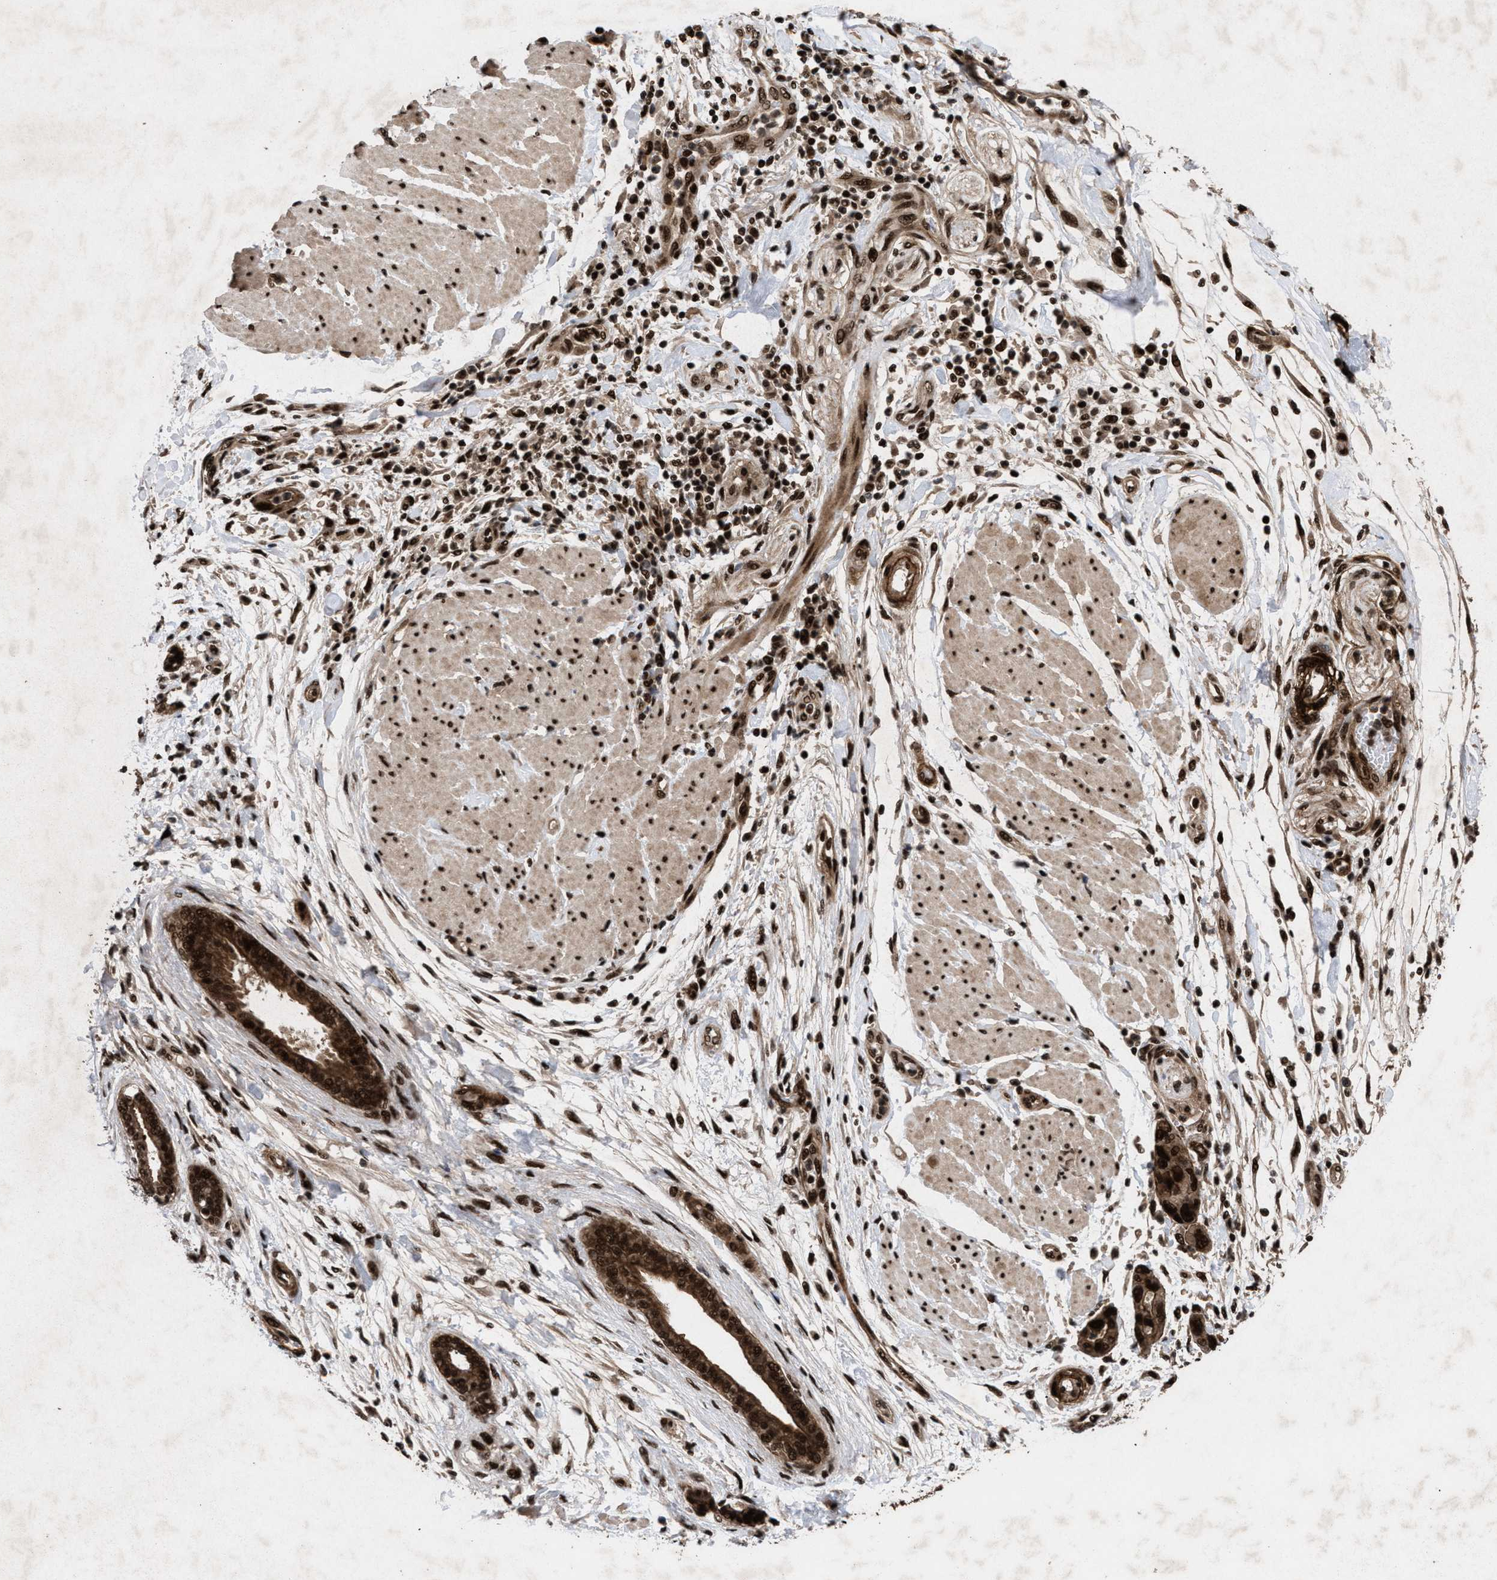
{"staining": {"intensity": "strong", "quantity": ">75%", "location": "cytoplasmic/membranous,nuclear"}, "tissue": "pancreatic cancer", "cell_type": "Tumor cells", "image_type": "cancer", "snomed": [{"axis": "morphology", "description": "Normal tissue, NOS"}, {"axis": "morphology", "description": "Adenocarcinoma, NOS"}, {"axis": "topography", "description": "Pancreas"}], "caption": "Immunohistochemistry (IHC) micrograph of neoplastic tissue: human pancreatic cancer stained using immunohistochemistry displays high levels of strong protein expression localized specifically in the cytoplasmic/membranous and nuclear of tumor cells, appearing as a cytoplasmic/membranous and nuclear brown color.", "gene": "WIZ", "patient": {"sex": "female", "age": 71}}